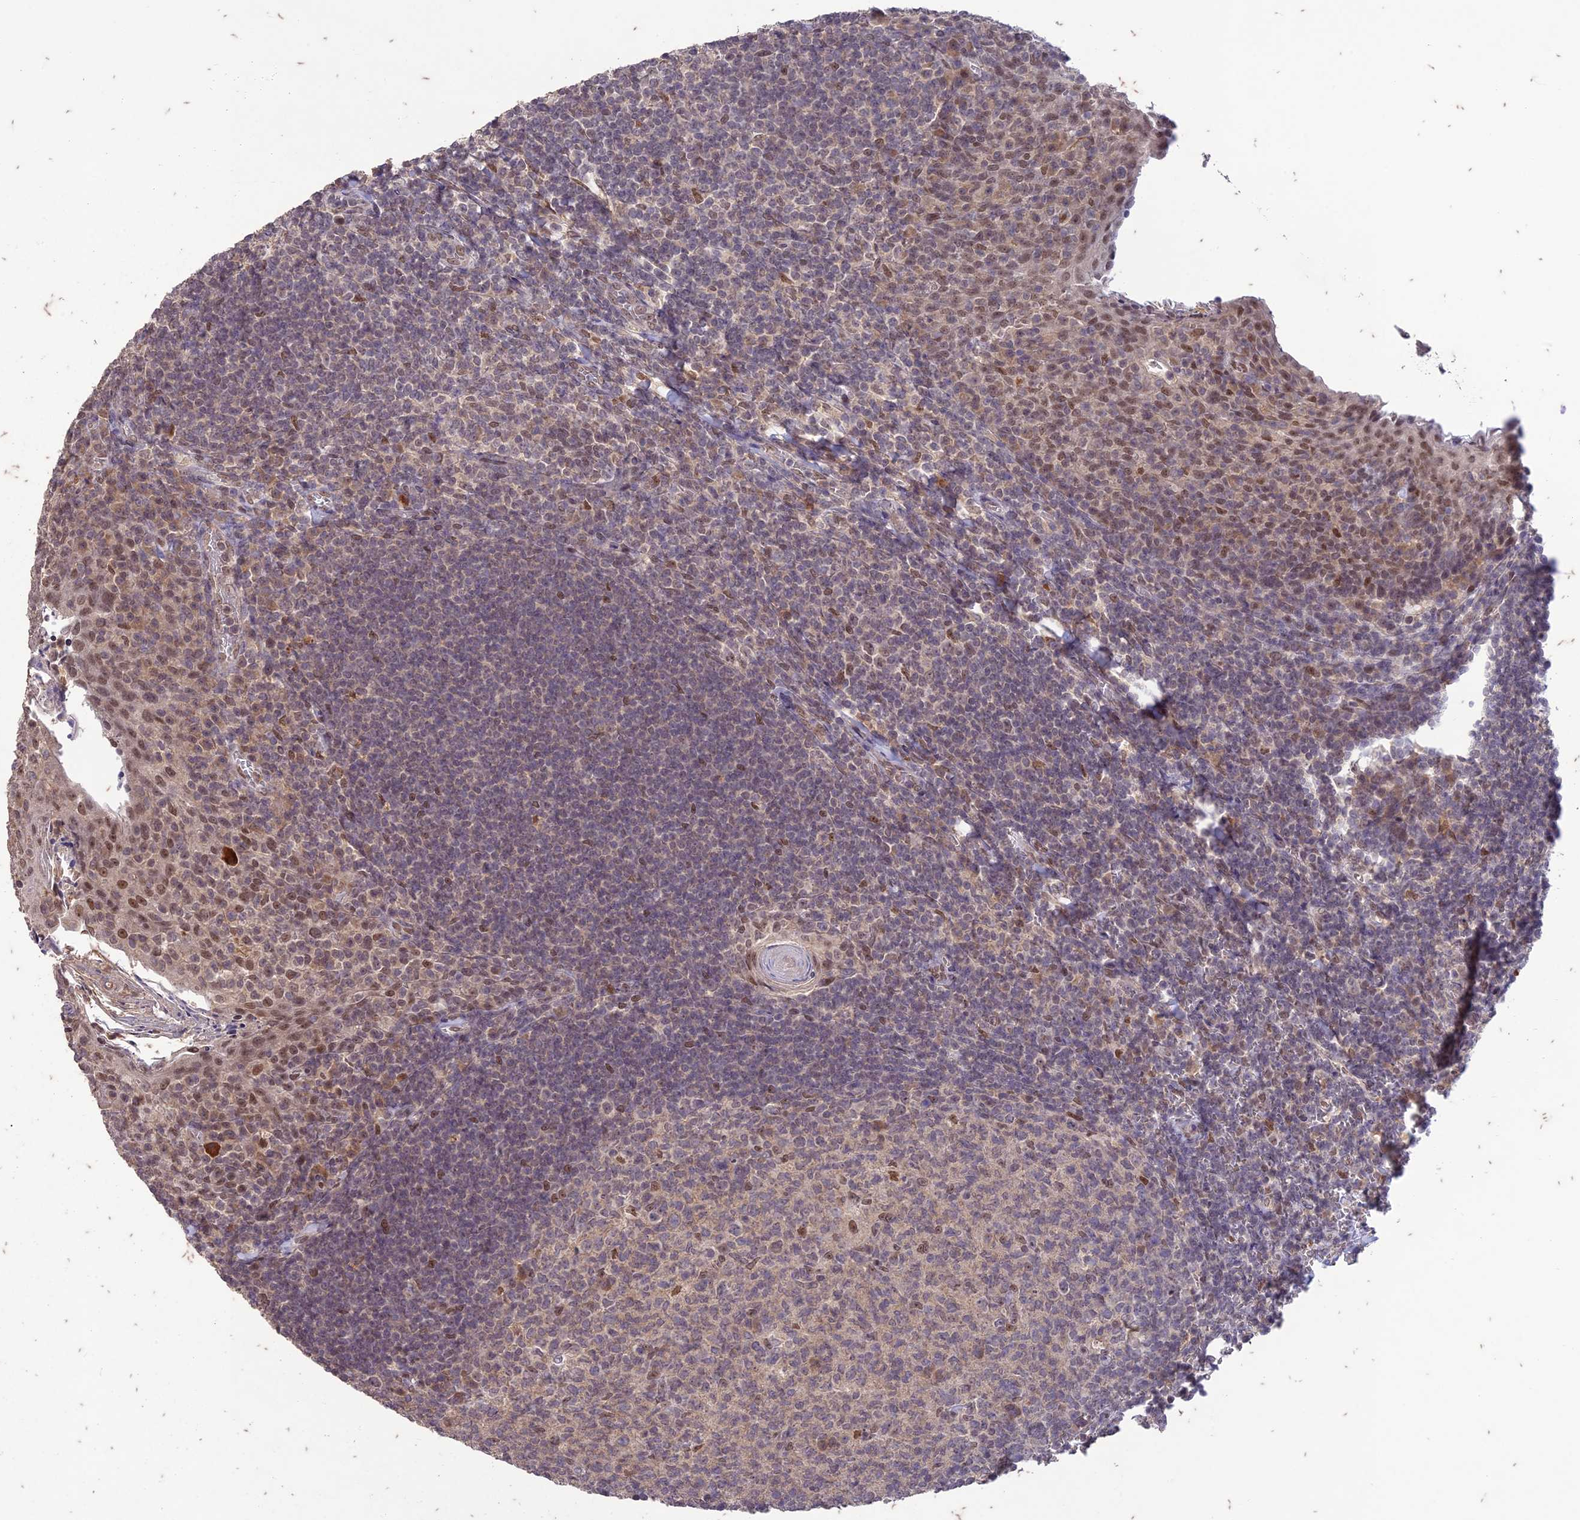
{"staining": {"intensity": "moderate", "quantity": "<25%", "location": "nuclear"}, "tissue": "tonsil", "cell_type": "Germinal center cells", "image_type": "normal", "snomed": [{"axis": "morphology", "description": "Normal tissue, NOS"}, {"axis": "topography", "description": "Tonsil"}], "caption": "Immunohistochemistry image of normal tonsil: human tonsil stained using IHC demonstrates low levels of moderate protein expression localized specifically in the nuclear of germinal center cells, appearing as a nuclear brown color.", "gene": "POP4", "patient": {"sex": "female", "age": 10}}